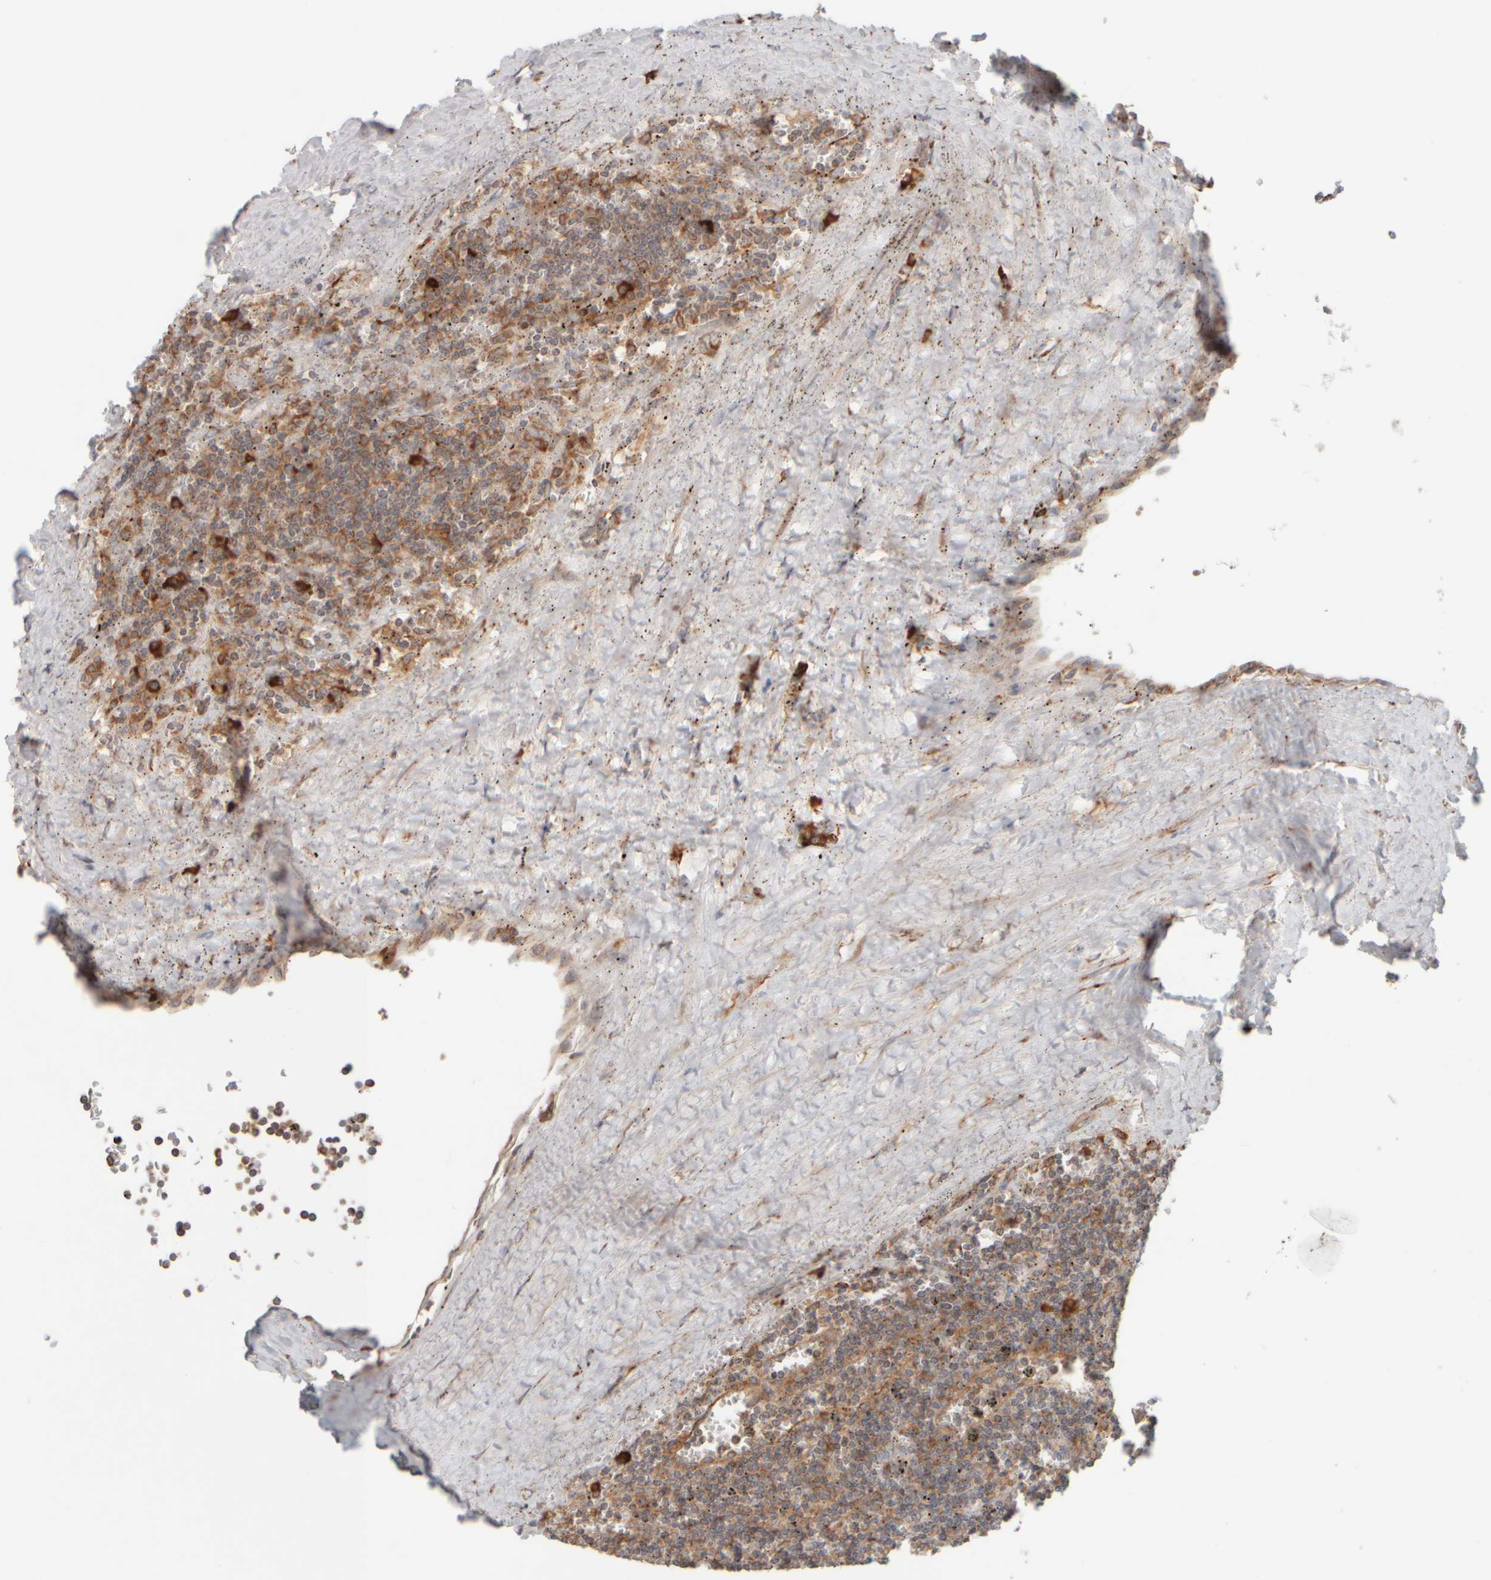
{"staining": {"intensity": "moderate", "quantity": "25%-75%", "location": "cytoplasmic/membranous"}, "tissue": "lymphoma", "cell_type": "Tumor cells", "image_type": "cancer", "snomed": [{"axis": "morphology", "description": "Malignant lymphoma, non-Hodgkin's type, Low grade"}, {"axis": "topography", "description": "Spleen"}], "caption": "IHC histopathology image of neoplastic tissue: human lymphoma stained using IHC shows medium levels of moderate protein expression localized specifically in the cytoplasmic/membranous of tumor cells, appearing as a cytoplasmic/membranous brown color.", "gene": "EIF2B3", "patient": {"sex": "female", "age": 50}}